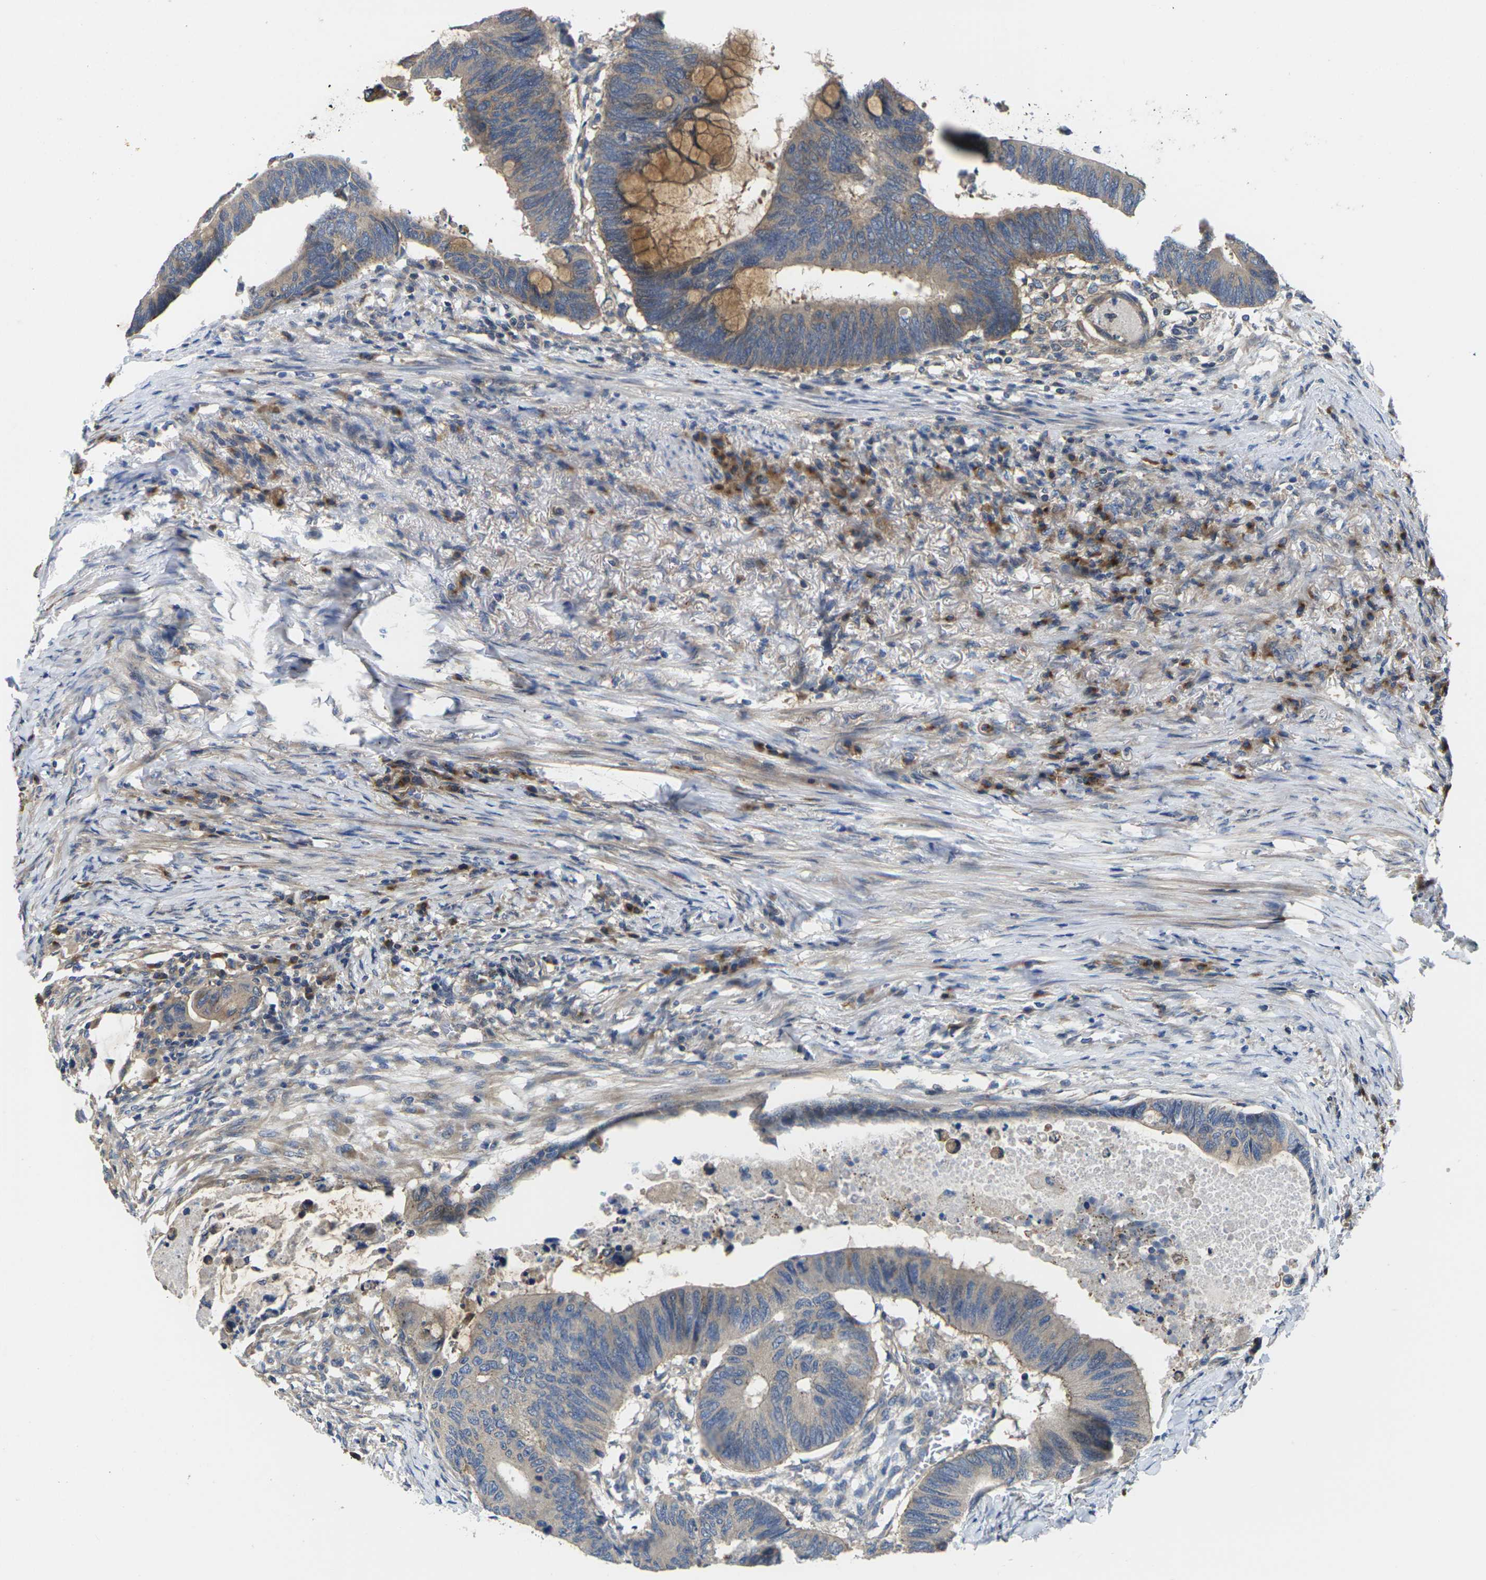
{"staining": {"intensity": "weak", "quantity": "25%-75%", "location": "cytoplasmic/membranous"}, "tissue": "colorectal cancer", "cell_type": "Tumor cells", "image_type": "cancer", "snomed": [{"axis": "morphology", "description": "Normal tissue, NOS"}, {"axis": "morphology", "description": "Adenocarcinoma, NOS"}, {"axis": "topography", "description": "Rectum"}, {"axis": "topography", "description": "Peripheral nerve tissue"}], "caption": "DAB (3,3'-diaminobenzidine) immunohistochemical staining of human colorectal adenocarcinoma shows weak cytoplasmic/membranous protein staining in approximately 25%-75% of tumor cells.", "gene": "TMCC2", "patient": {"sex": "male", "age": 92}}